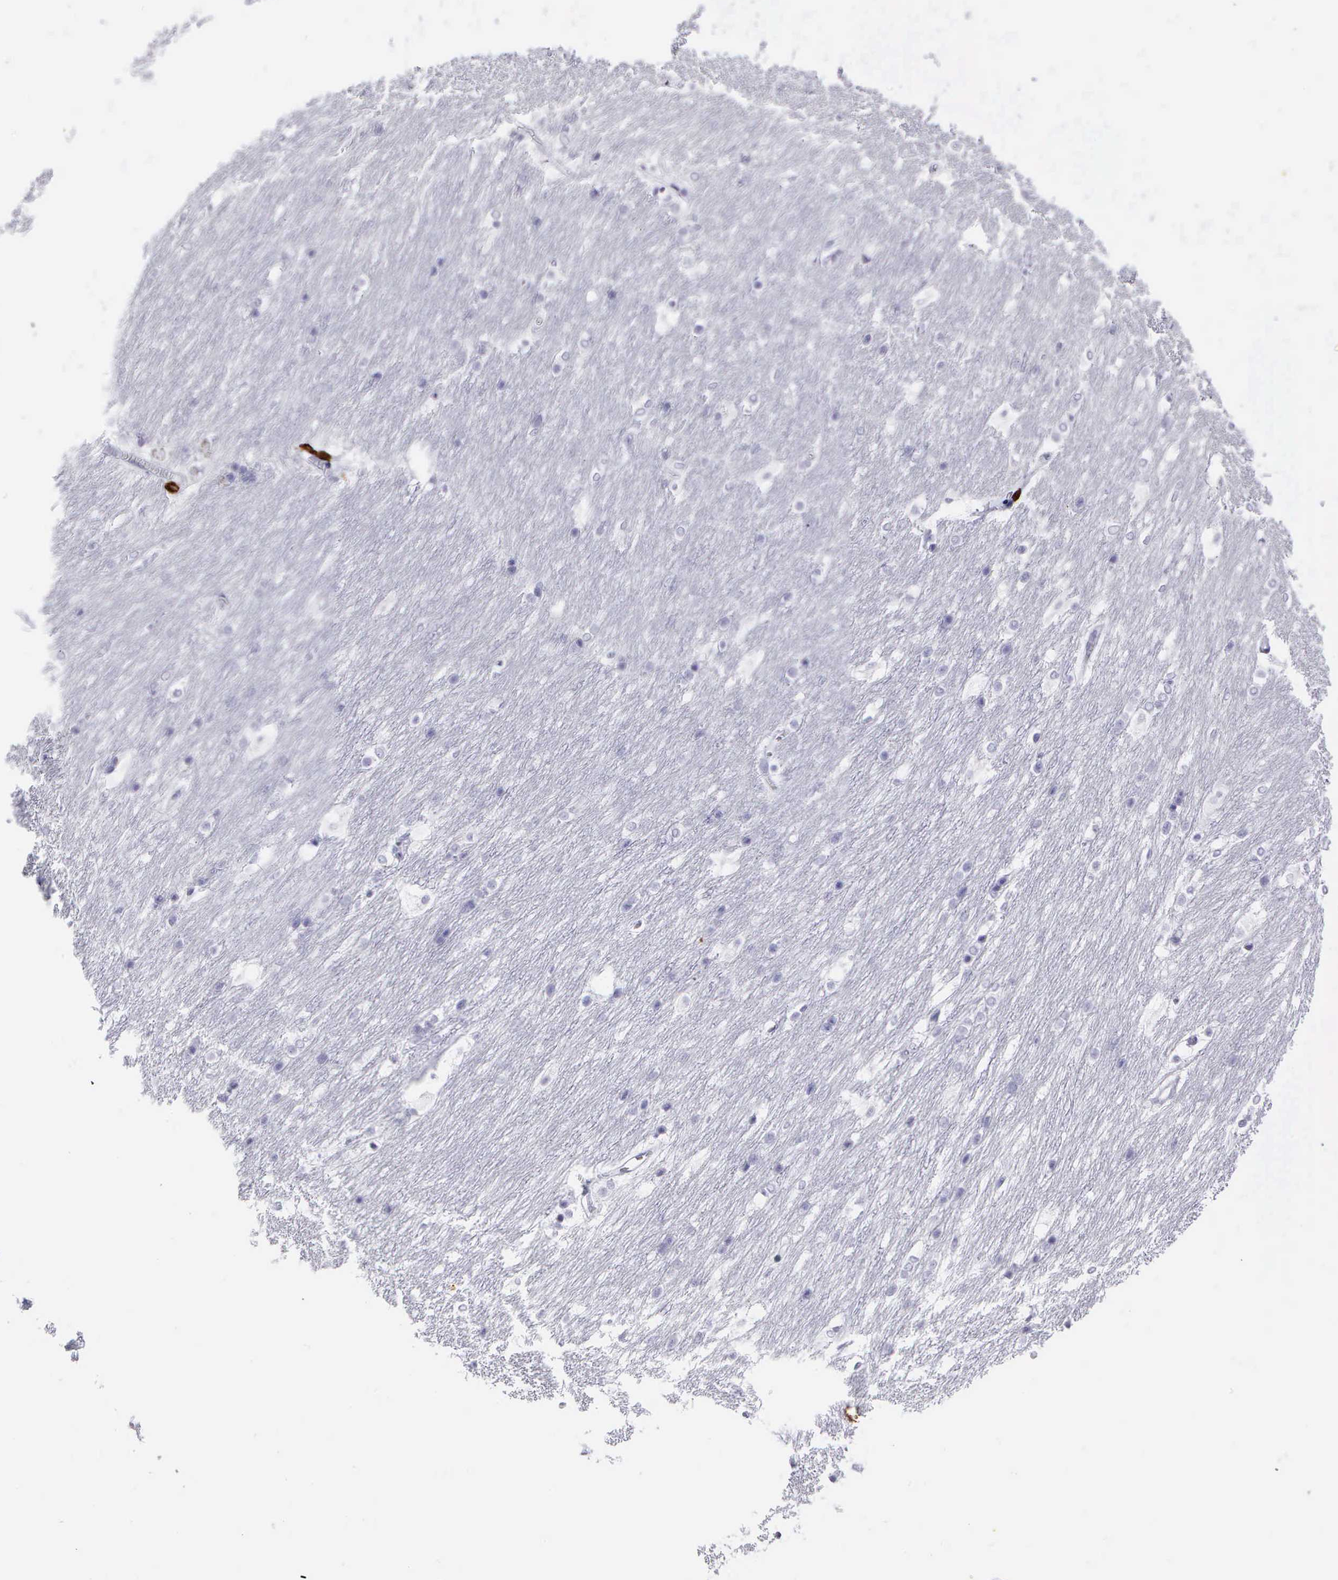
{"staining": {"intensity": "negative", "quantity": "none", "location": "none"}, "tissue": "caudate", "cell_type": "Glial cells", "image_type": "normal", "snomed": [{"axis": "morphology", "description": "Normal tissue, NOS"}, {"axis": "topography", "description": "Lateral ventricle wall"}], "caption": "This micrograph is of benign caudate stained with immunohistochemistry to label a protein in brown with the nuclei are counter-stained blue. There is no positivity in glial cells. The staining was performed using DAB (3,3'-diaminobenzidine) to visualize the protein expression in brown, while the nuclei were stained in blue with hematoxylin (Magnification: 20x).", "gene": "CD8A", "patient": {"sex": "female", "age": 19}}